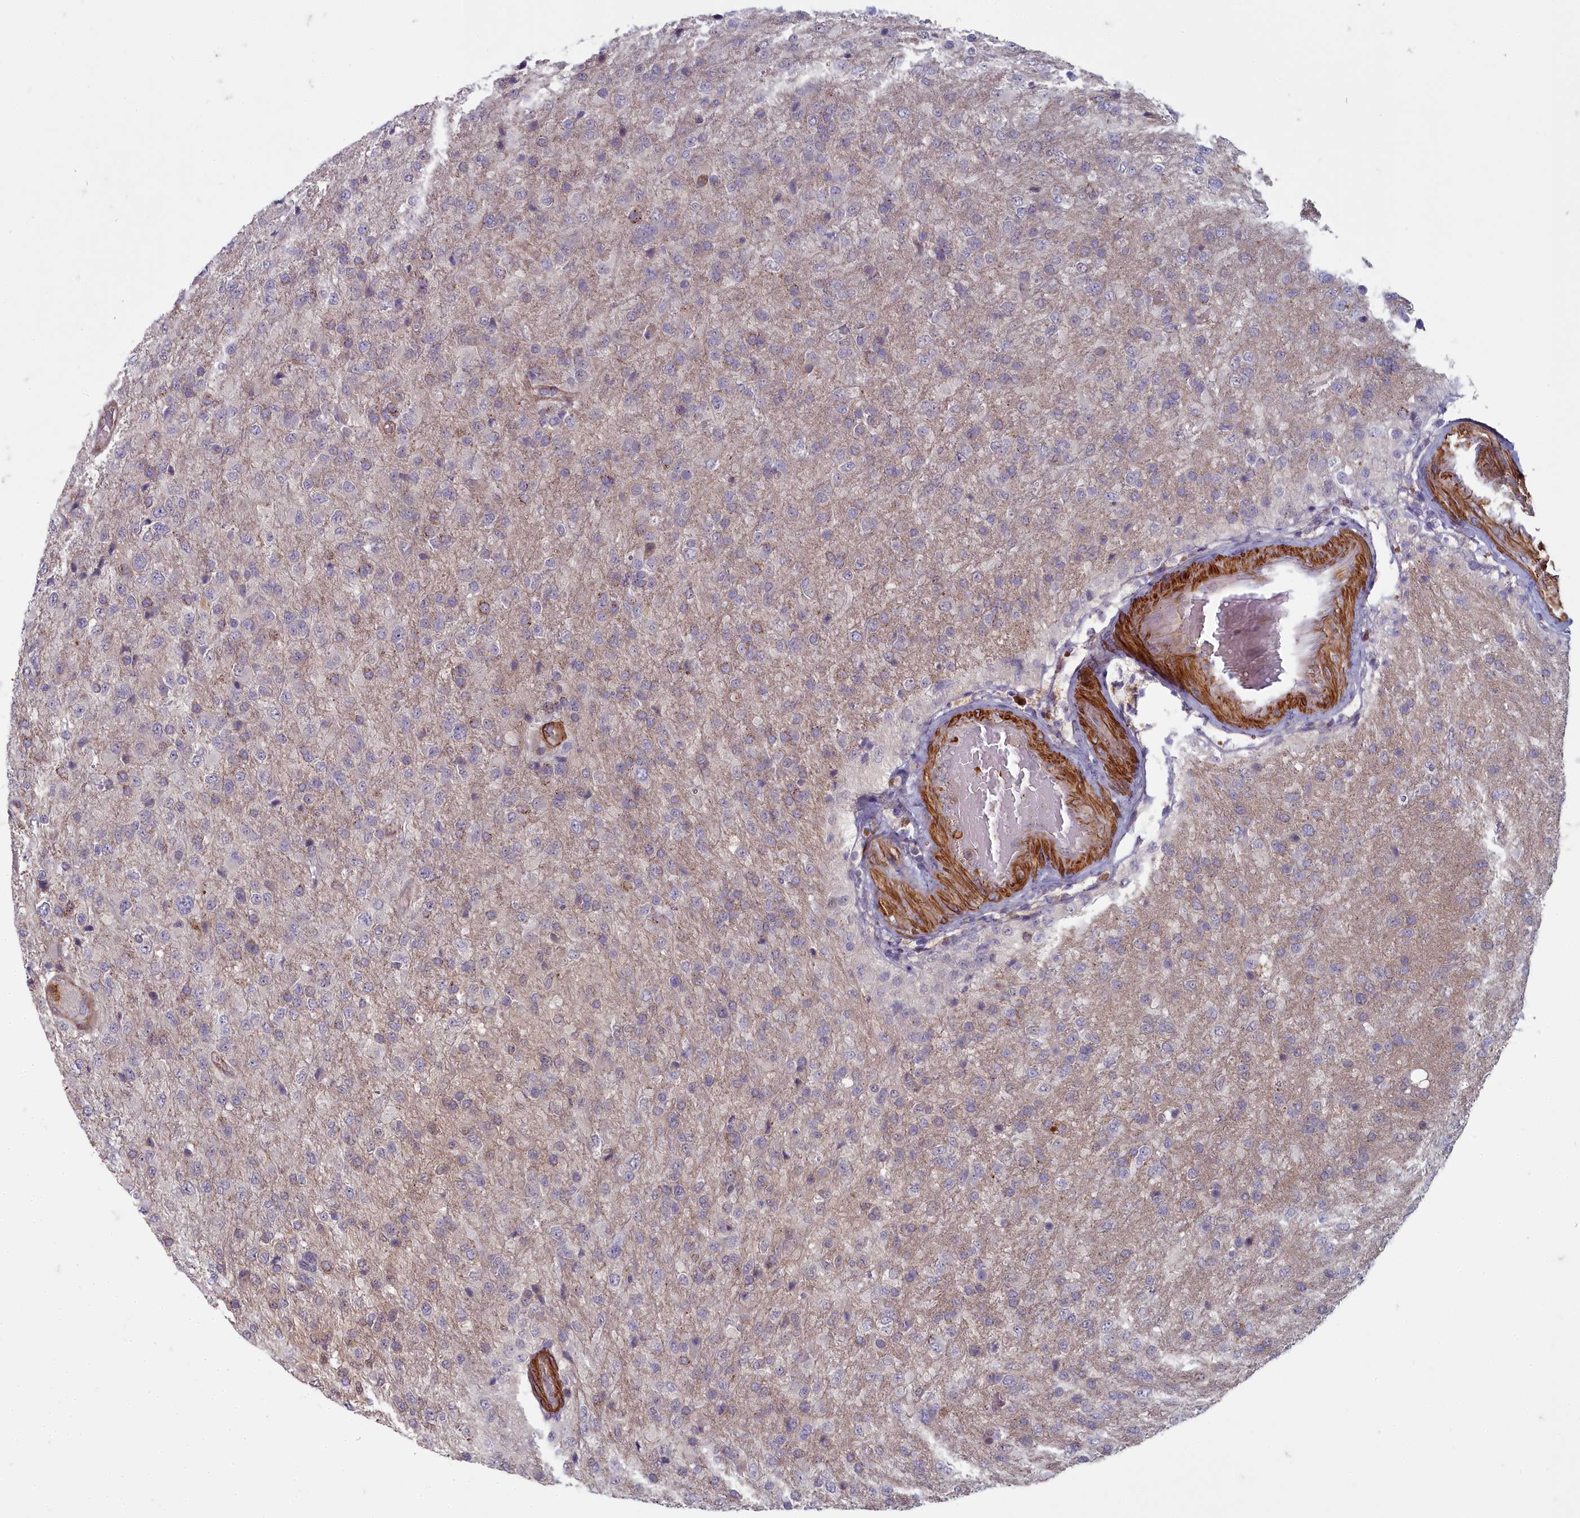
{"staining": {"intensity": "negative", "quantity": "none", "location": "none"}, "tissue": "glioma", "cell_type": "Tumor cells", "image_type": "cancer", "snomed": [{"axis": "morphology", "description": "Glioma, malignant, High grade"}, {"axis": "topography", "description": "Brain"}], "caption": "This is an immunohistochemistry (IHC) histopathology image of glioma. There is no staining in tumor cells.", "gene": "ZNF626", "patient": {"sex": "female", "age": 74}}